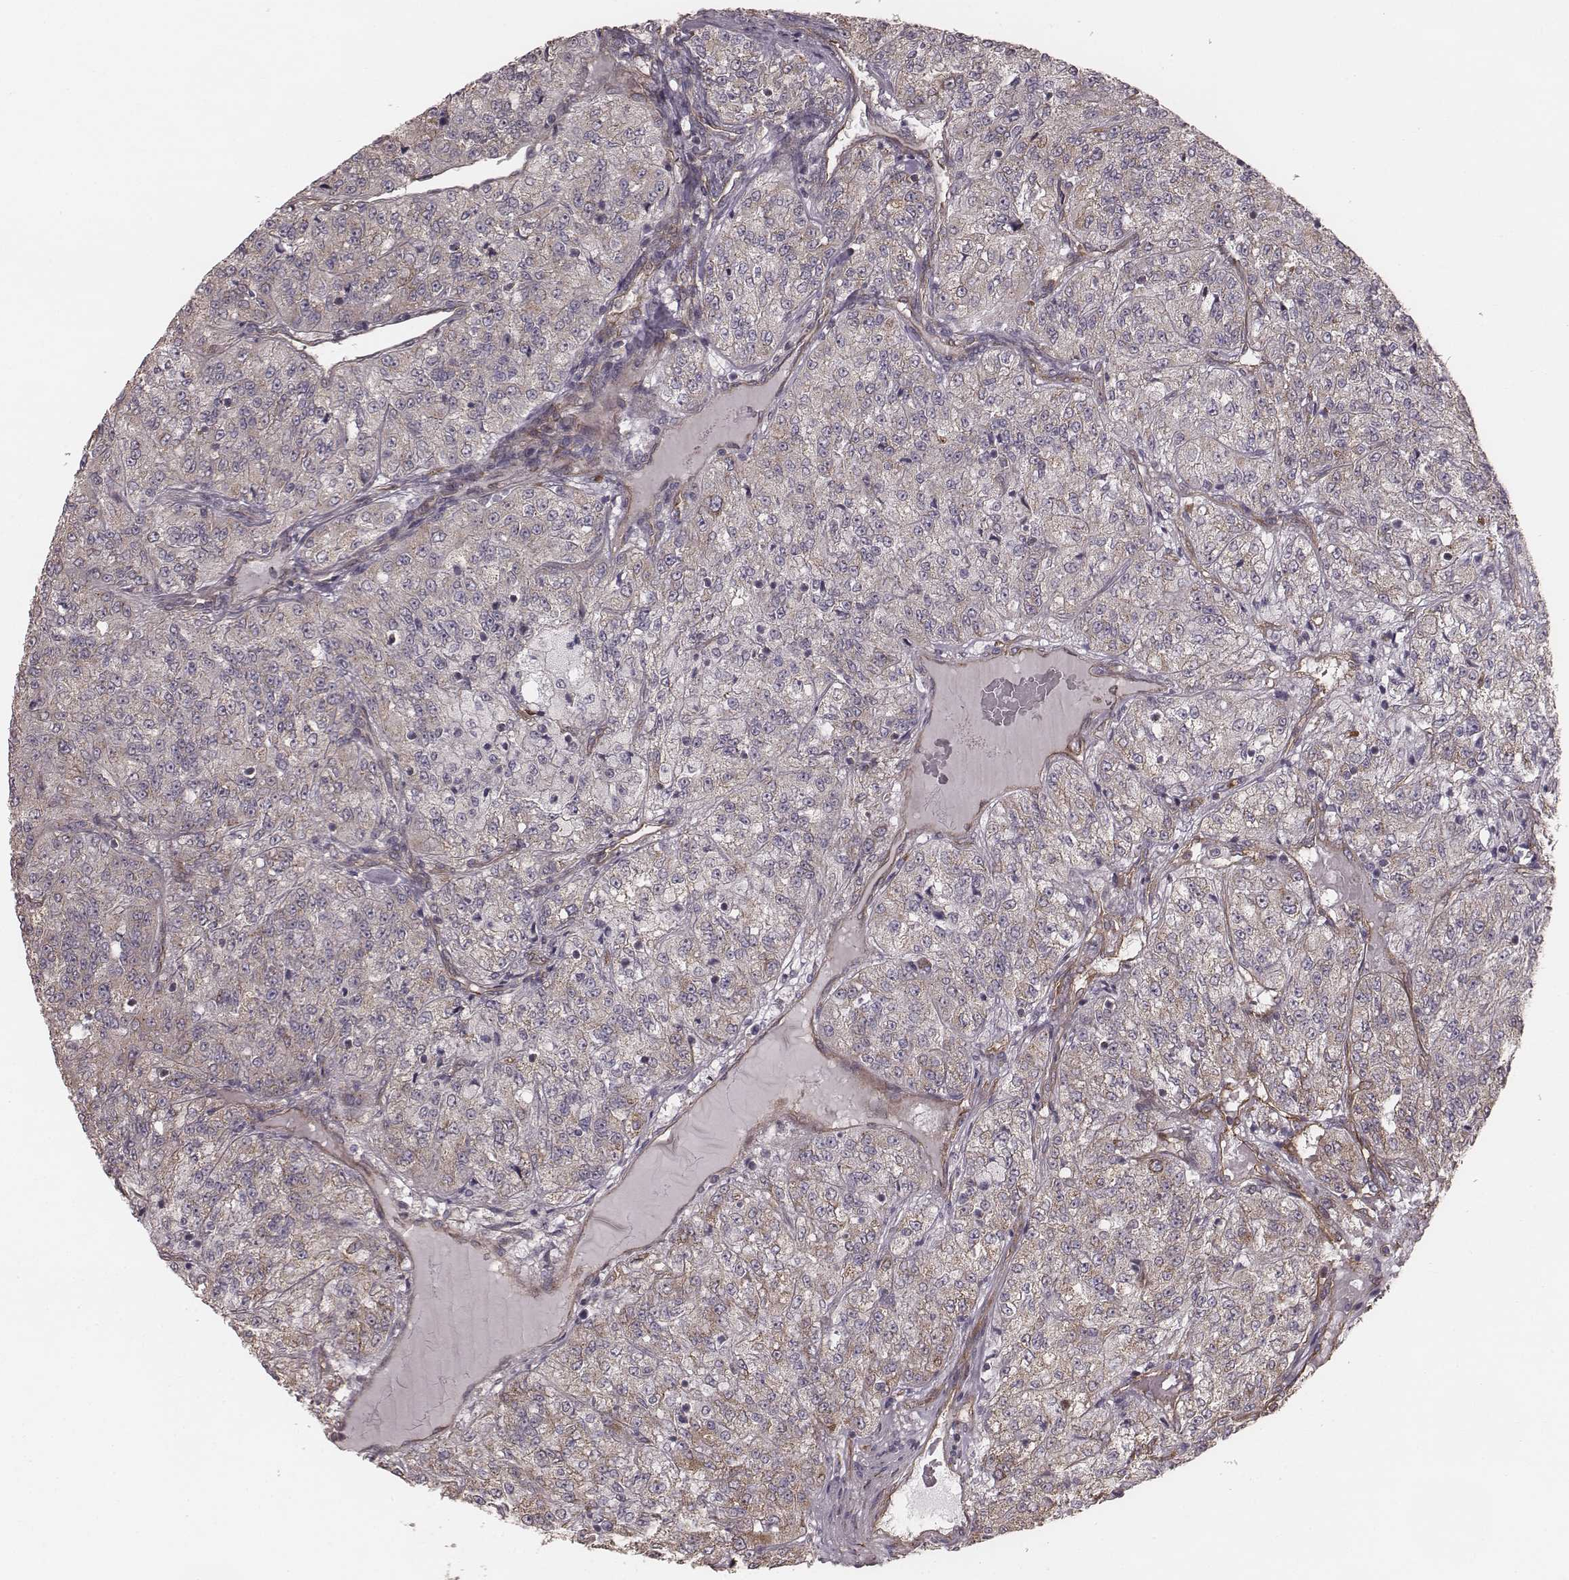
{"staining": {"intensity": "negative", "quantity": "none", "location": "none"}, "tissue": "renal cancer", "cell_type": "Tumor cells", "image_type": "cancer", "snomed": [{"axis": "morphology", "description": "Adenocarcinoma, NOS"}, {"axis": "topography", "description": "Kidney"}], "caption": "A micrograph of renal cancer stained for a protein shows no brown staining in tumor cells. (Brightfield microscopy of DAB immunohistochemistry (IHC) at high magnification).", "gene": "PALMD", "patient": {"sex": "female", "age": 63}}